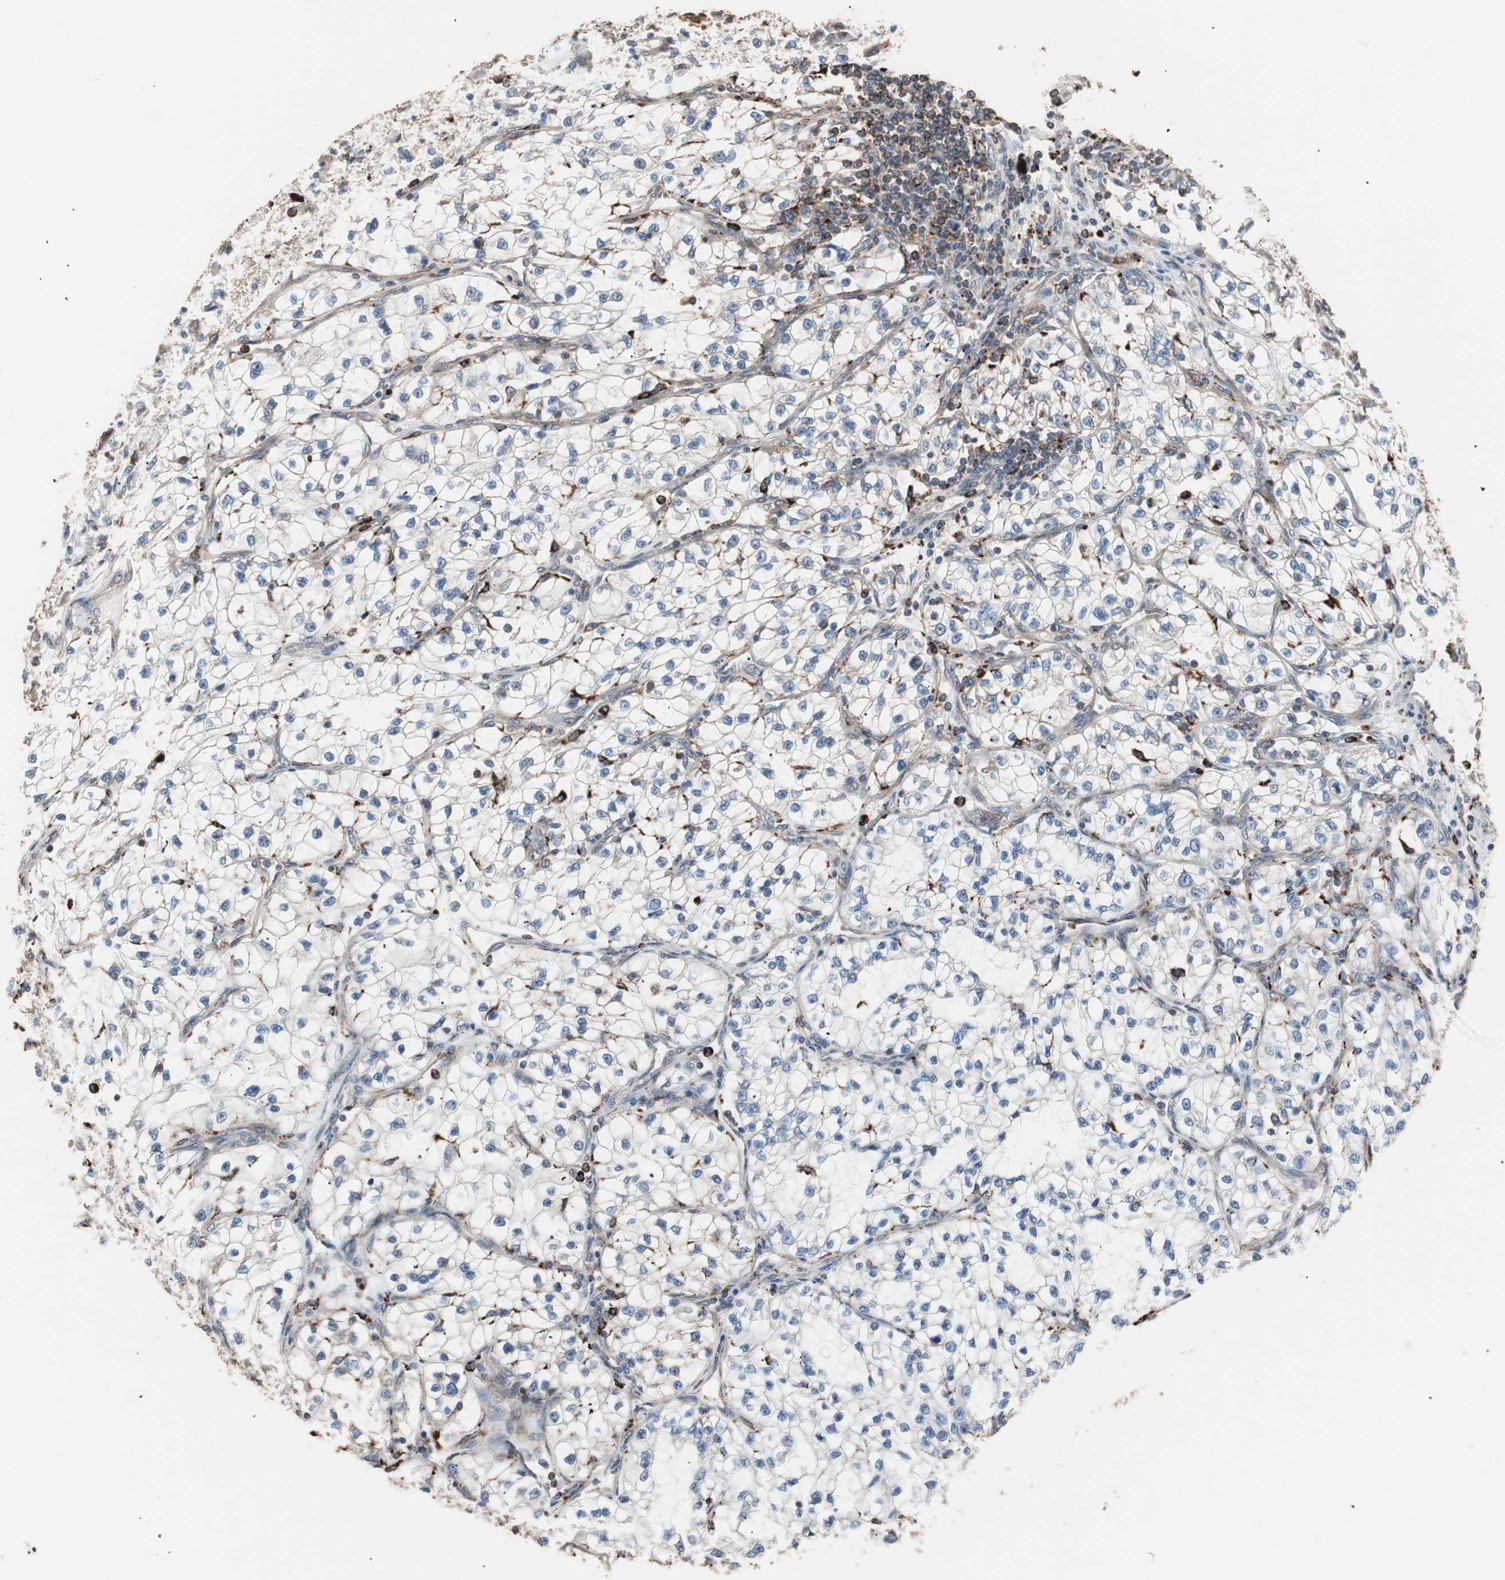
{"staining": {"intensity": "negative", "quantity": "none", "location": "none"}, "tissue": "renal cancer", "cell_type": "Tumor cells", "image_type": "cancer", "snomed": [{"axis": "morphology", "description": "Adenocarcinoma, NOS"}, {"axis": "topography", "description": "Kidney"}], "caption": "IHC of renal cancer exhibits no staining in tumor cells.", "gene": "CCT3", "patient": {"sex": "female", "age": 57}}